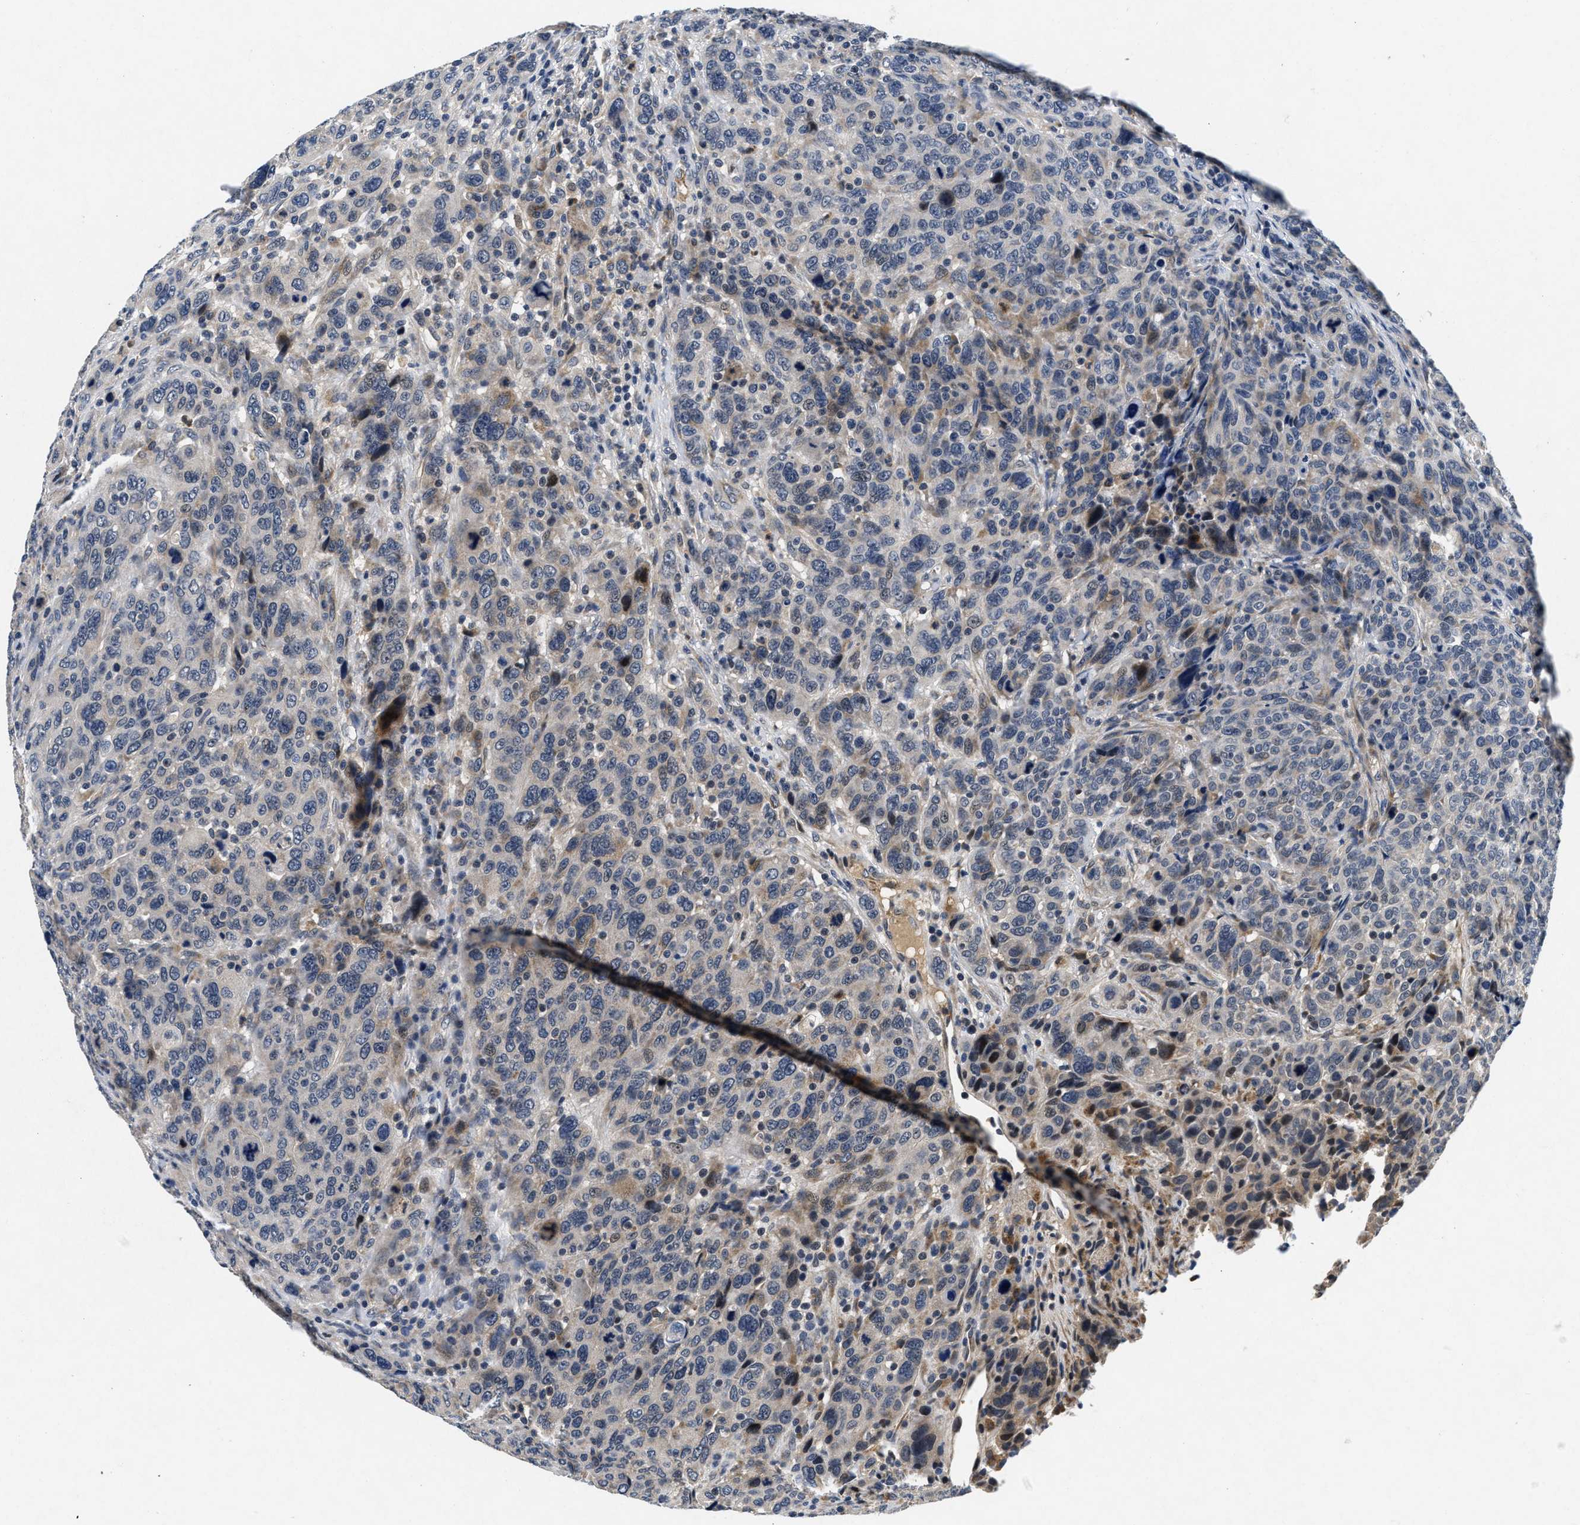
{"staining": {"intensity": "weak", "quantity": ">75%", "location": "cytoplasmic/membranous"}, "tissue": "breast cancer", "cell_type": "Tumor cells", "image_type": "cancer", "snomed": [{"axis": "morphology", "description": "Duct carcinoma"}, {"axis": "topography", "description": "Breast"}], "caption": "High-power microscopy captured an immunohistochemistry photomicrograph of breast cancer, revealing weak cytoplasmic/membranous expression in about >75% of tumor cells. (IHC, brightfield microscopy, high magnification).", "gene": "PDP1", "patient": {"sex": "female", "age": 37}}